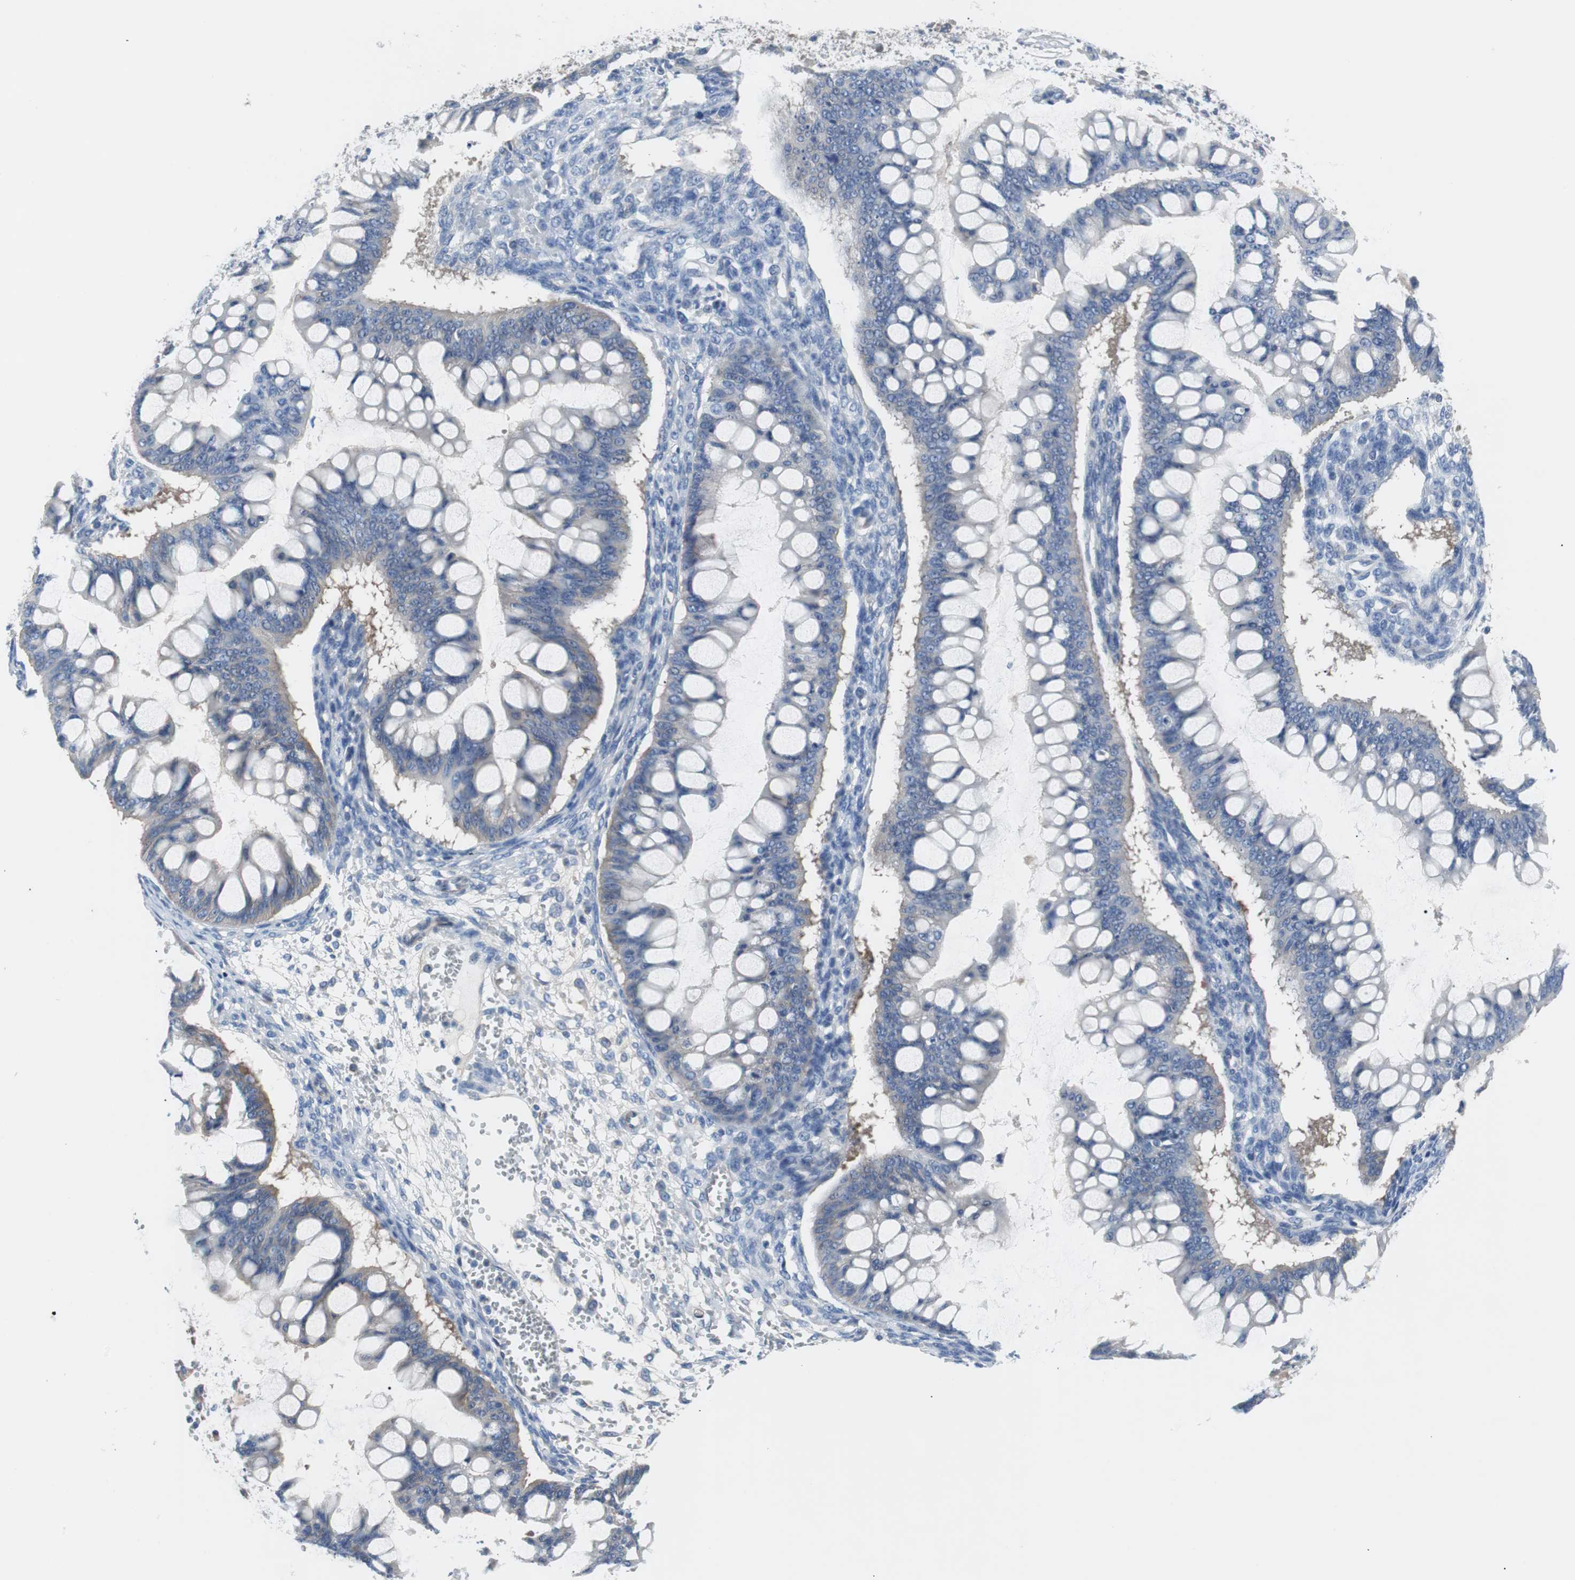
{"staining": {"intensity": "negative", "quantity": "none", "location": "none"}, "tissue": "ovarian cancer", "cell_type": "Tumor cells", "image_type": "cancer", "snomed": [{"axis": "morphology", "description": "Cystadenocarcinoma, mucinous, NOS"}, {"axis": "topography", "description": "Ovary"}], "caption": "There is no significant positivity in tumor cells of ovarian cancer.", "gene": "EEF2K", "patient": {"sex": "female", "age": 73}}